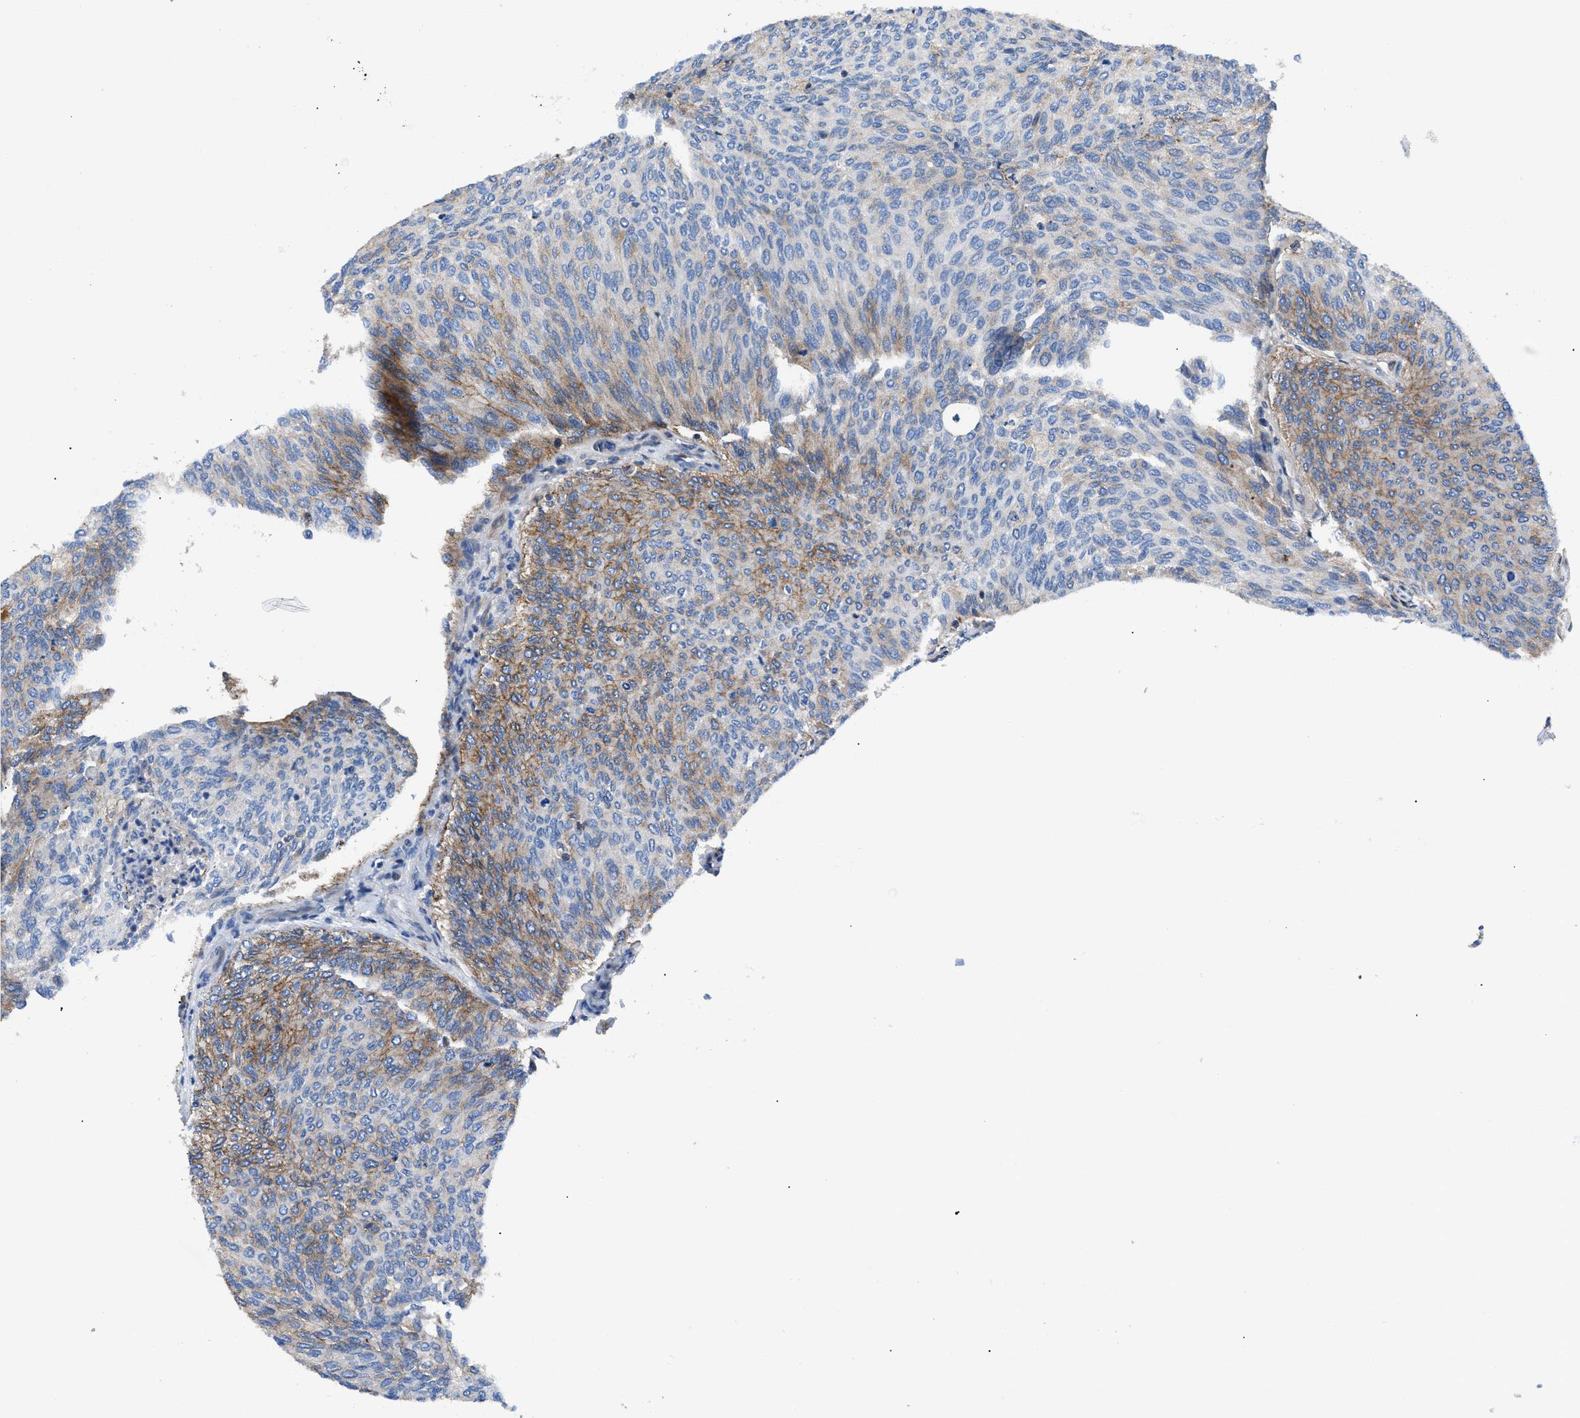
{"staining": {"intensity": "moderate", "quantity": ">75%", "location": "cytoplasmic/membranous"}, "tissue": "urothelial cancer", "cell_type": "Tumor cells", "image_type": "cancer", "snomed": [{"axis": "morphology", "description": "Urothelial carcinoma, Low grade"}, {"axis": "topography", "description": "Urinary bladder"}], "caption": "Immunohistochemistry image of low-grade urothelial carcinoma stained for a protein (brown), which exhibits medium levels of moderate cytoplasmic/membranous positivity in about >75% of tumor cells.", "gene": "ZDHHC24", "patient": {"sex": "female", "age": 79}}